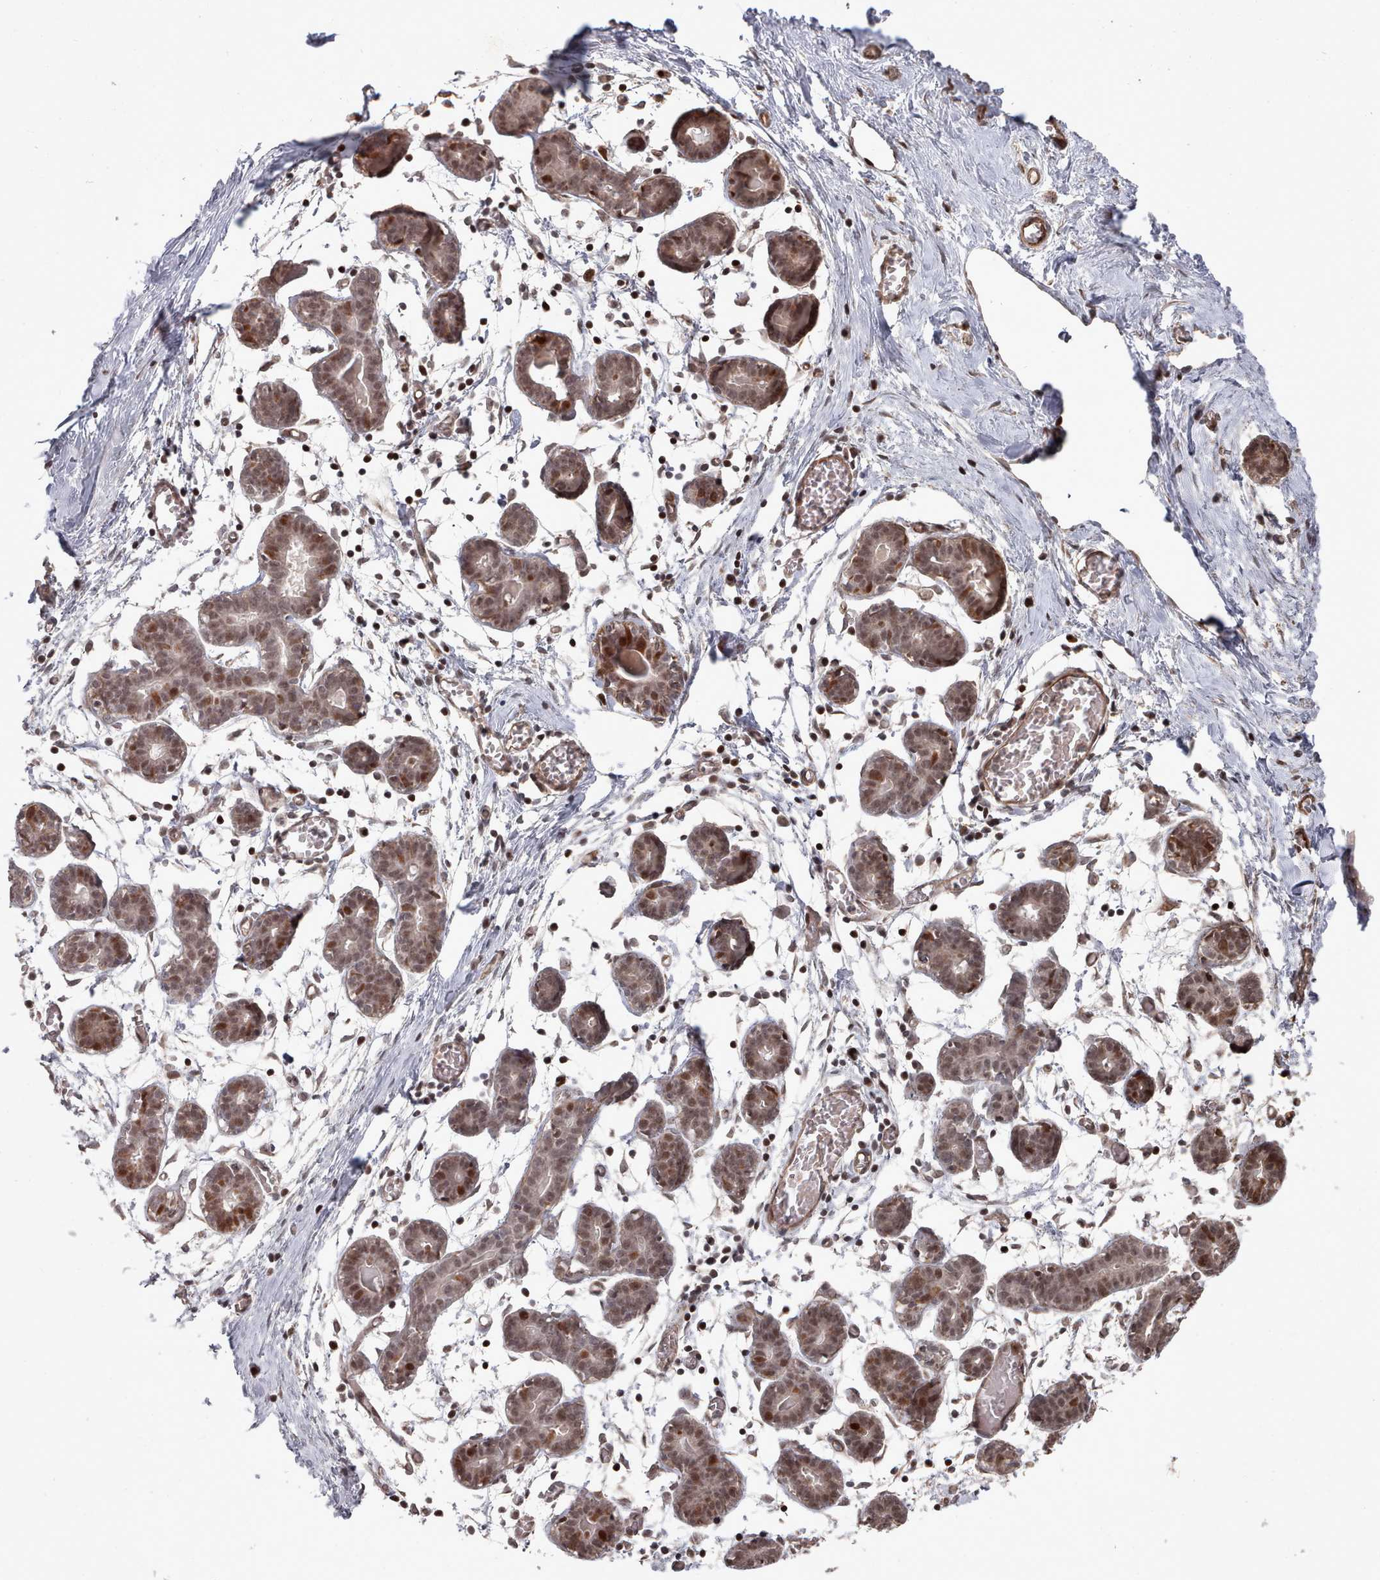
{"staining": {"intensity": "negative", "quantity": "none", "location": "none"}, "tissue": "breast", "cell_type": "Adipocytes", "image_type": "normal", "snomed": [{"axis": "morphology", "description": "Normal tissue, NOS"}, {"axis": "topography", "description": "Breast"}], "caption": "Immunohistochemistry of normal breast displays no staining in adipocytes.", "gene": "CPSF4", "patient": {"sex": "female", "age": 27}}